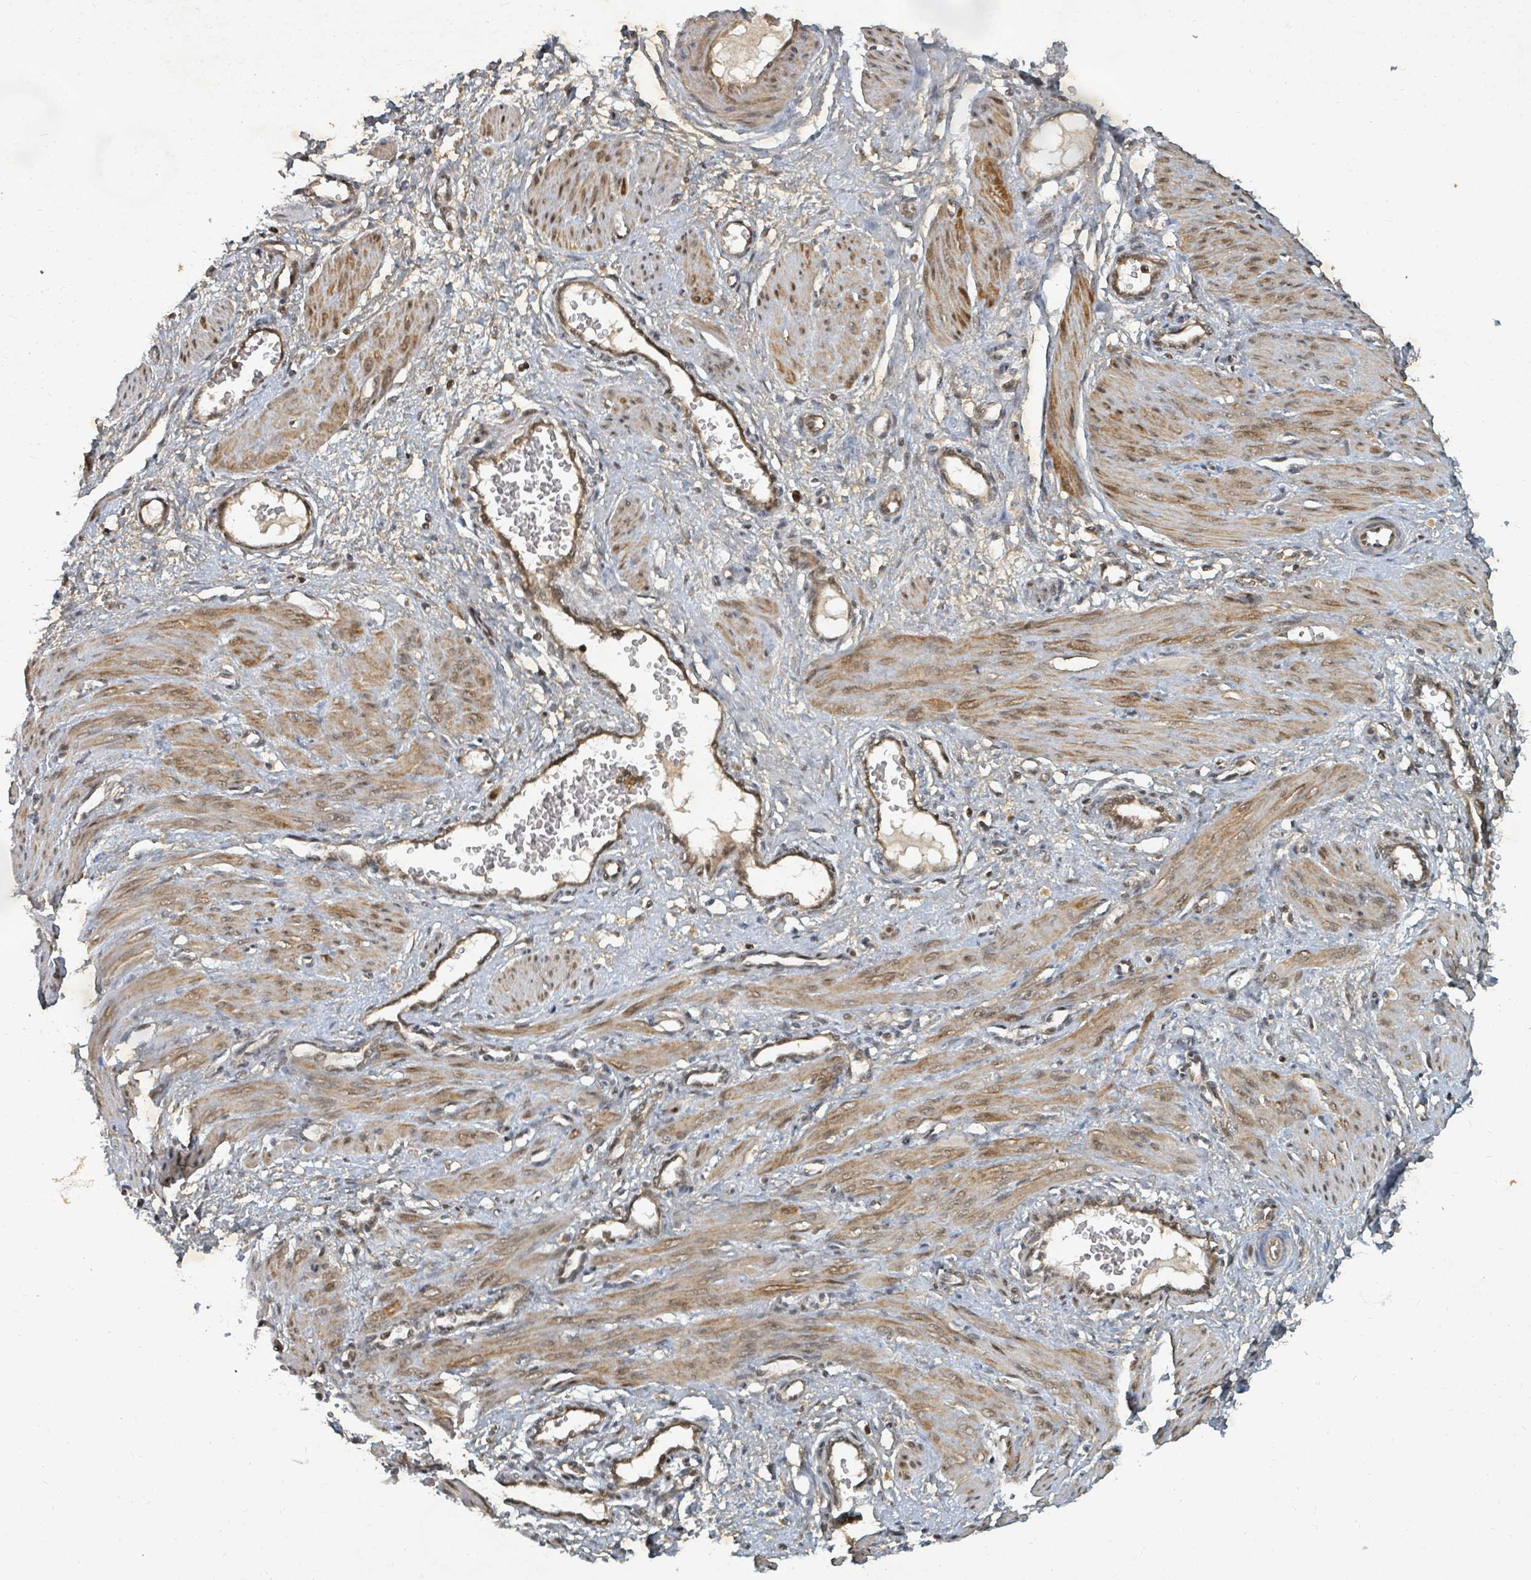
{"staining": {"intensity": "moderate", "quantity": ">75%", "location": "cytoplasmic/membranous,nuclear"}, "tissue": "smooth muscle", "cell_type": "Smooth muscle cells", "image_type": "normal", "snomed": [{"axis": "morphology", "description": "Normal tissue, NOS"}, {"axis": "topography", "description": "Endometrium"}], "caption": "IHC of unremarkable human smooth muscle displays medium levels of moderate cytoplasmic/membranous,nuclear expression in about >75% of smooth muscle cells. (DAB IHC with brightfield microscopy, high magnification).", "gene": "KDM4E", "patient": {"sex": "female", "age": 33}}